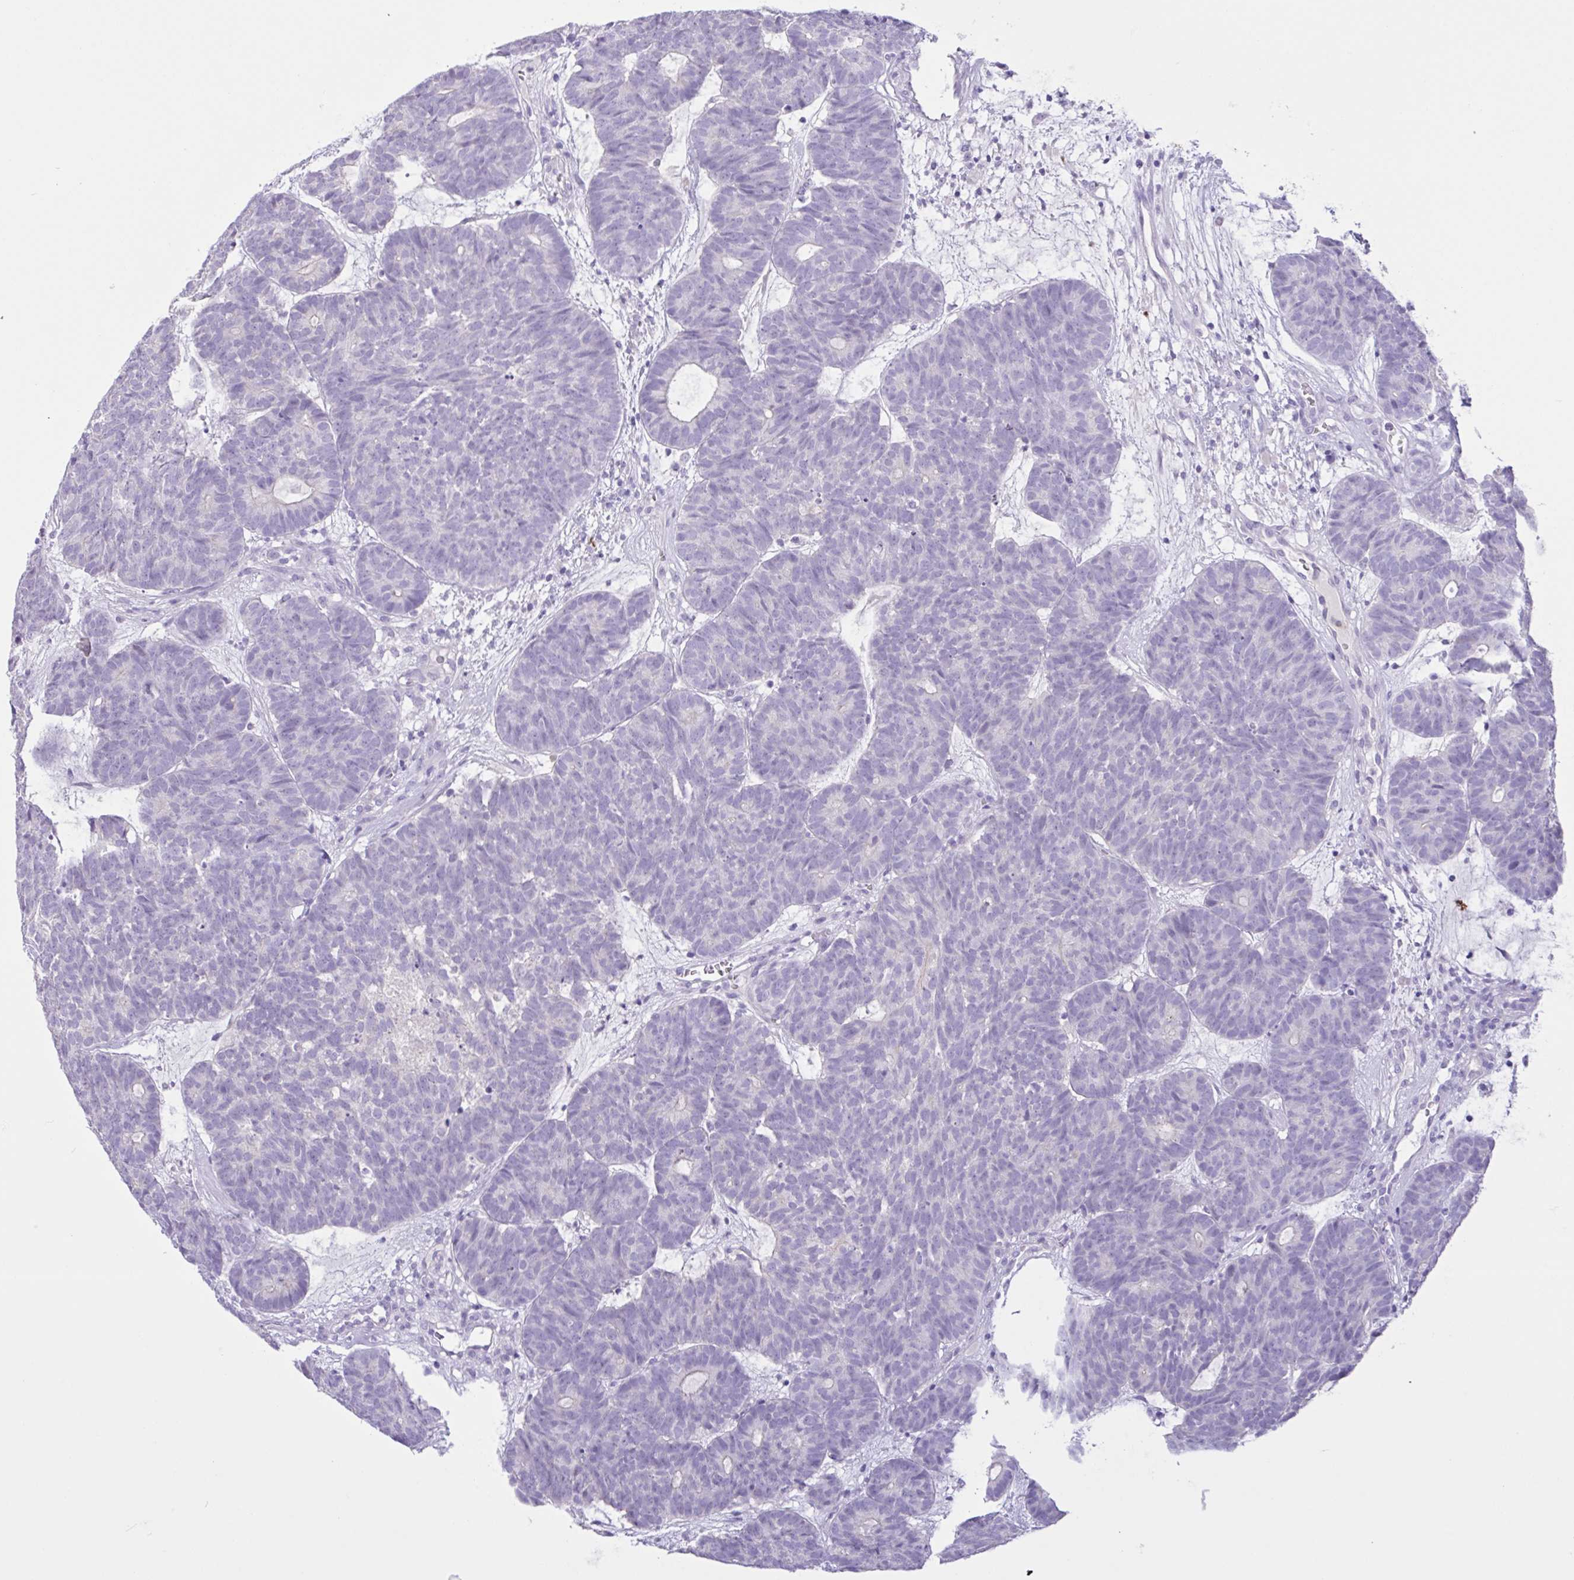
{"staining": {"intensity": "negative", "quantity": "none", "location": "none"}, "tissue": "head and neck cancer", "cell_type": "Tumor cells", "image_type": "cancer", "snomed": [{"axis": "morphology", "description": "Adenocarcinoma, NOS"}, {"axis": "topography", "description": "Head-Neck"}], "caption": "DAB immunohistochemical staining of human adenocarcinoma (head and neck) displays no significant staining in tumor cells.", "gene": "CST11", "patient": {"sex": "female", "age": 81}}